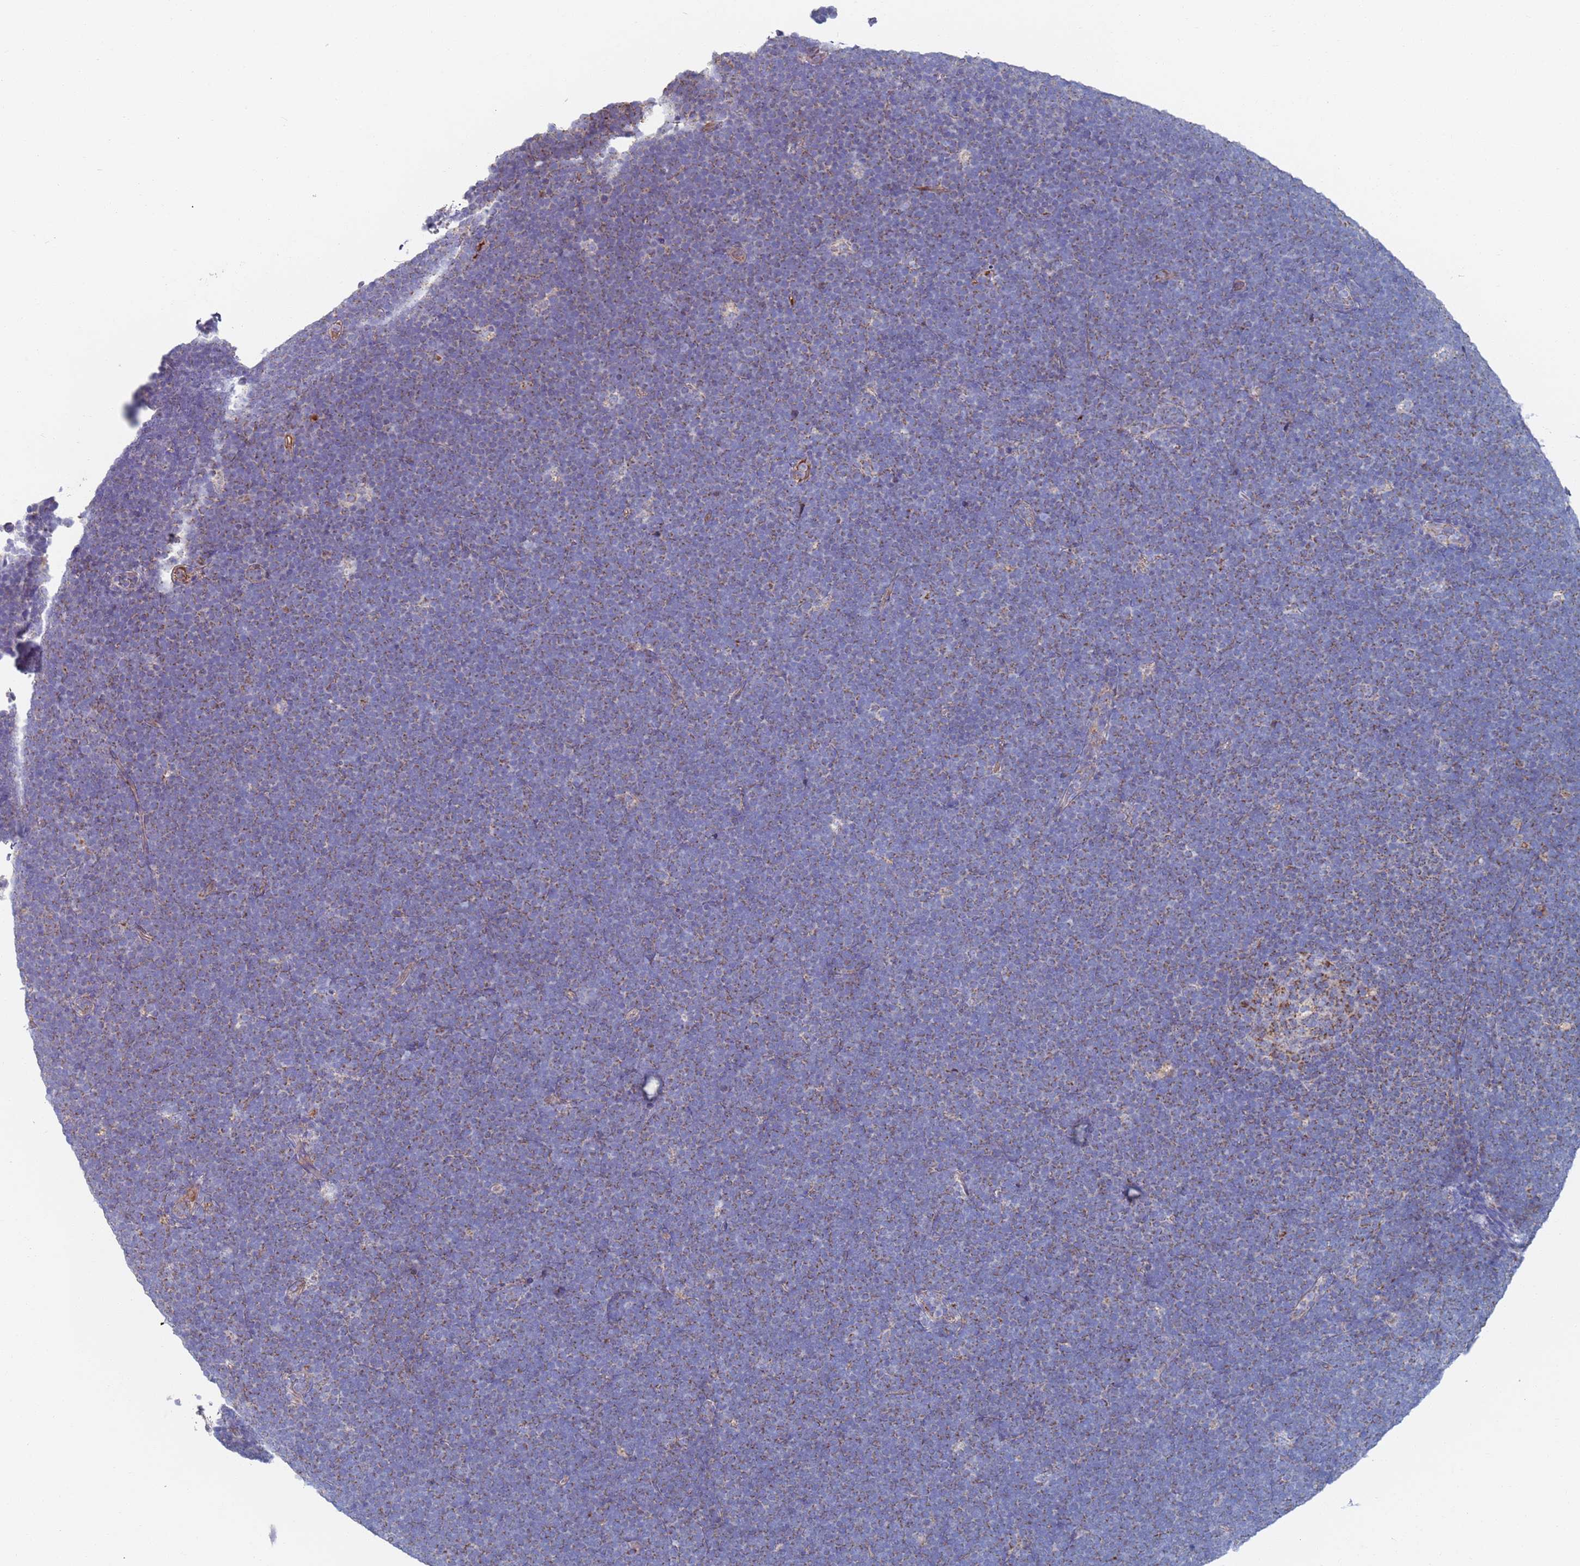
{"staining": {"intensity": "weak", "quantity": "<25%", "location": "cytoplasmic/membranous"}, "tissue": "lymphoma", "cell_type": "Tumor cells", "image_type": "cancer", "snomed": [{"axis": "morphology", "description": "Malignant lymphoma, non-Hodgkin's type, High grade"}, {"axis": "topography", "description": "Lymph node"}], "caption": "This is an IHC image of human lymphoma. There is no expression in tumor cells.", "gene": "MRPL22", "patient": {"sex": "male", "age": 13}}